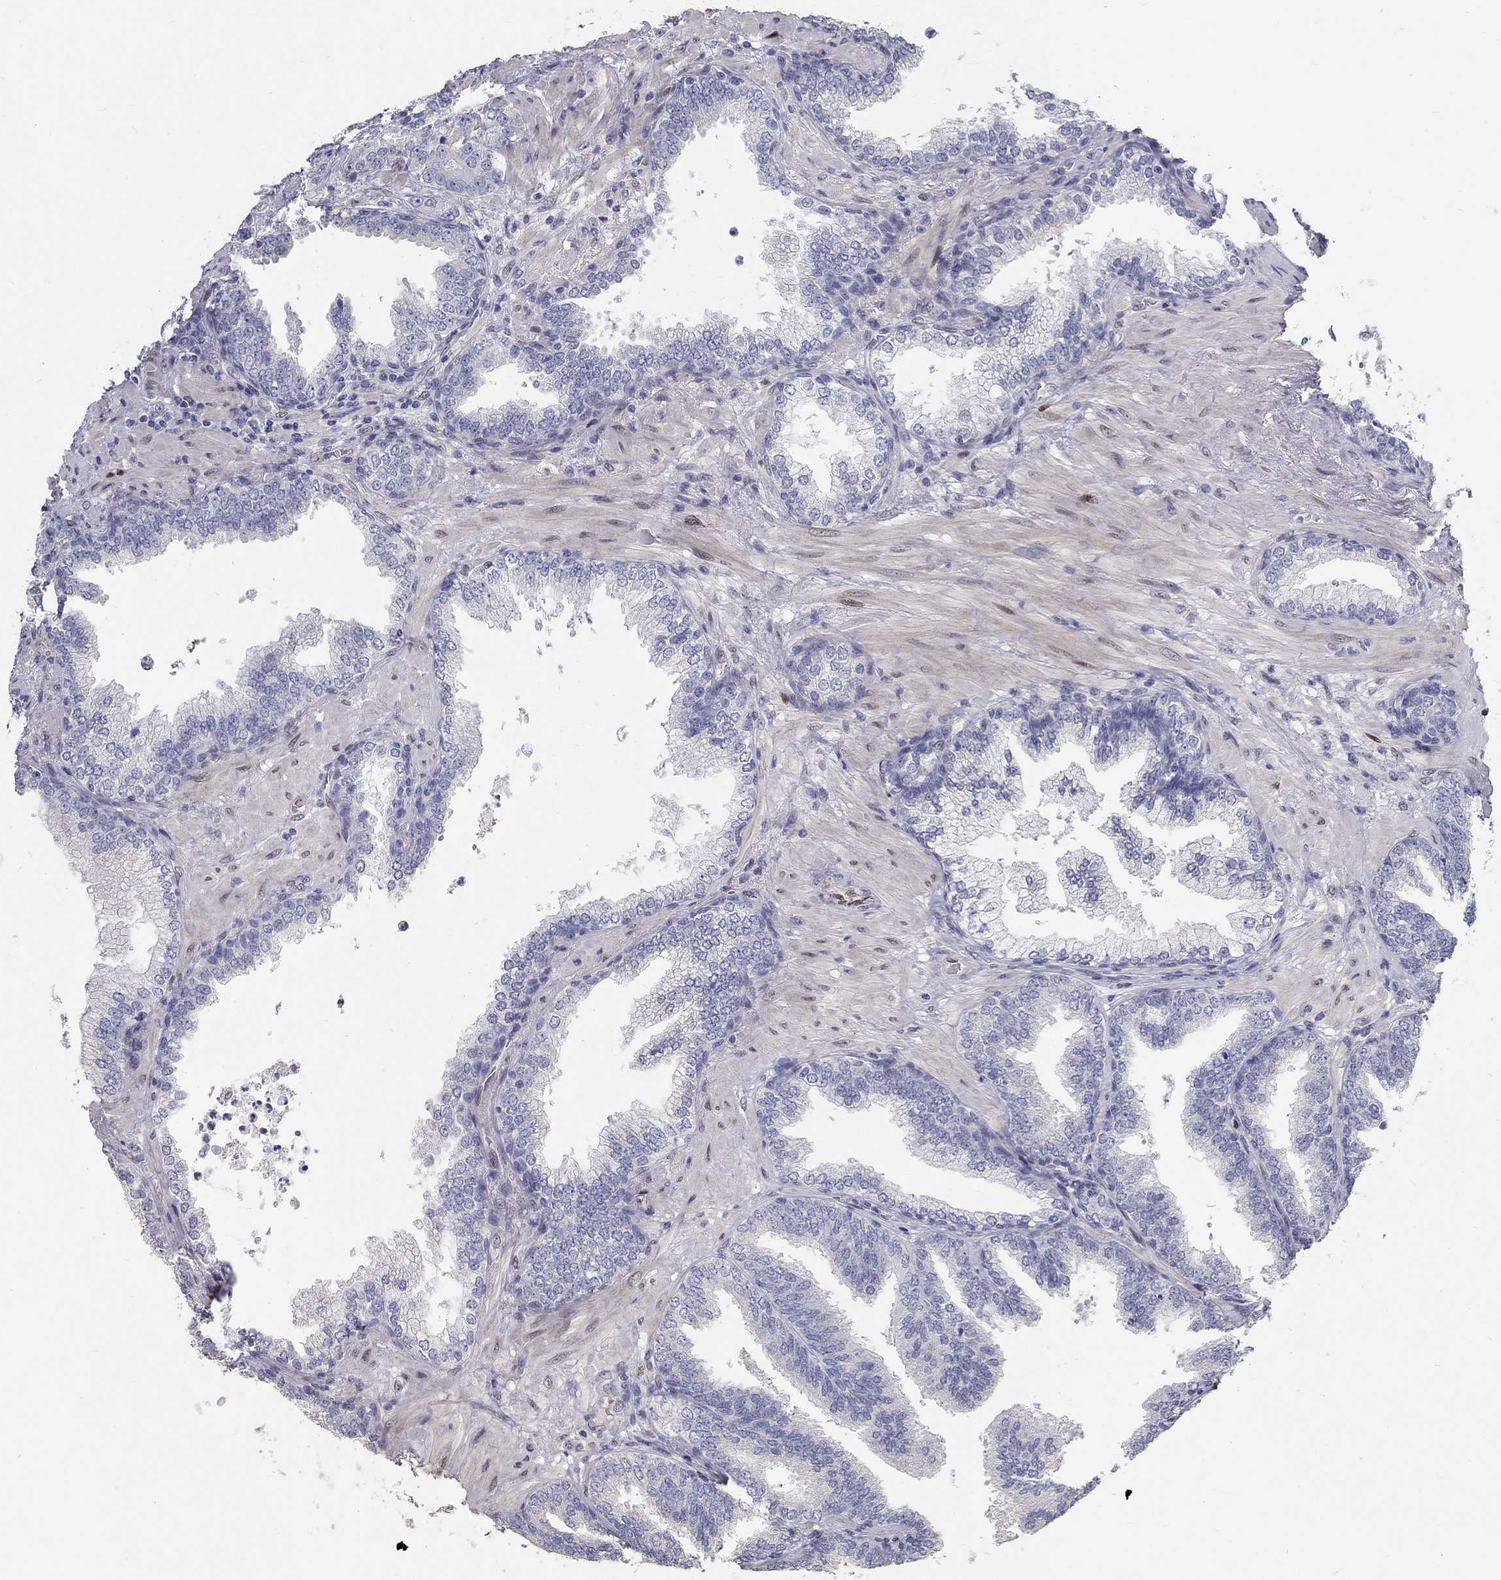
{"staining": {"intensity": "negative", "quantity": "none", "location": "none"}, "tissue": "prostate cancer", "cell_type": "Tumor cells", "image_type": "cancer", "snomed": [{"axis": "morphology", "description": "Adenocarcinoma, Low grade"}, {"axis": "topography", "description": "Prostate"}], "caption": "A high-resolution photomicrograph shows immunohistochemistry (IHC) staining of prostate cancer (adenocarcinoma (low-grade)), which reveals no significant expression in tumor cells. The staining was performed using DAB (3,3'-diaminobenzidine) to visualize the protein expression in brown, while the nuclei were stained in blue with hematoxylin (Magnification: 20x).", "gene": "FGF2", "patient": {"sex": "male", "age": 68}}